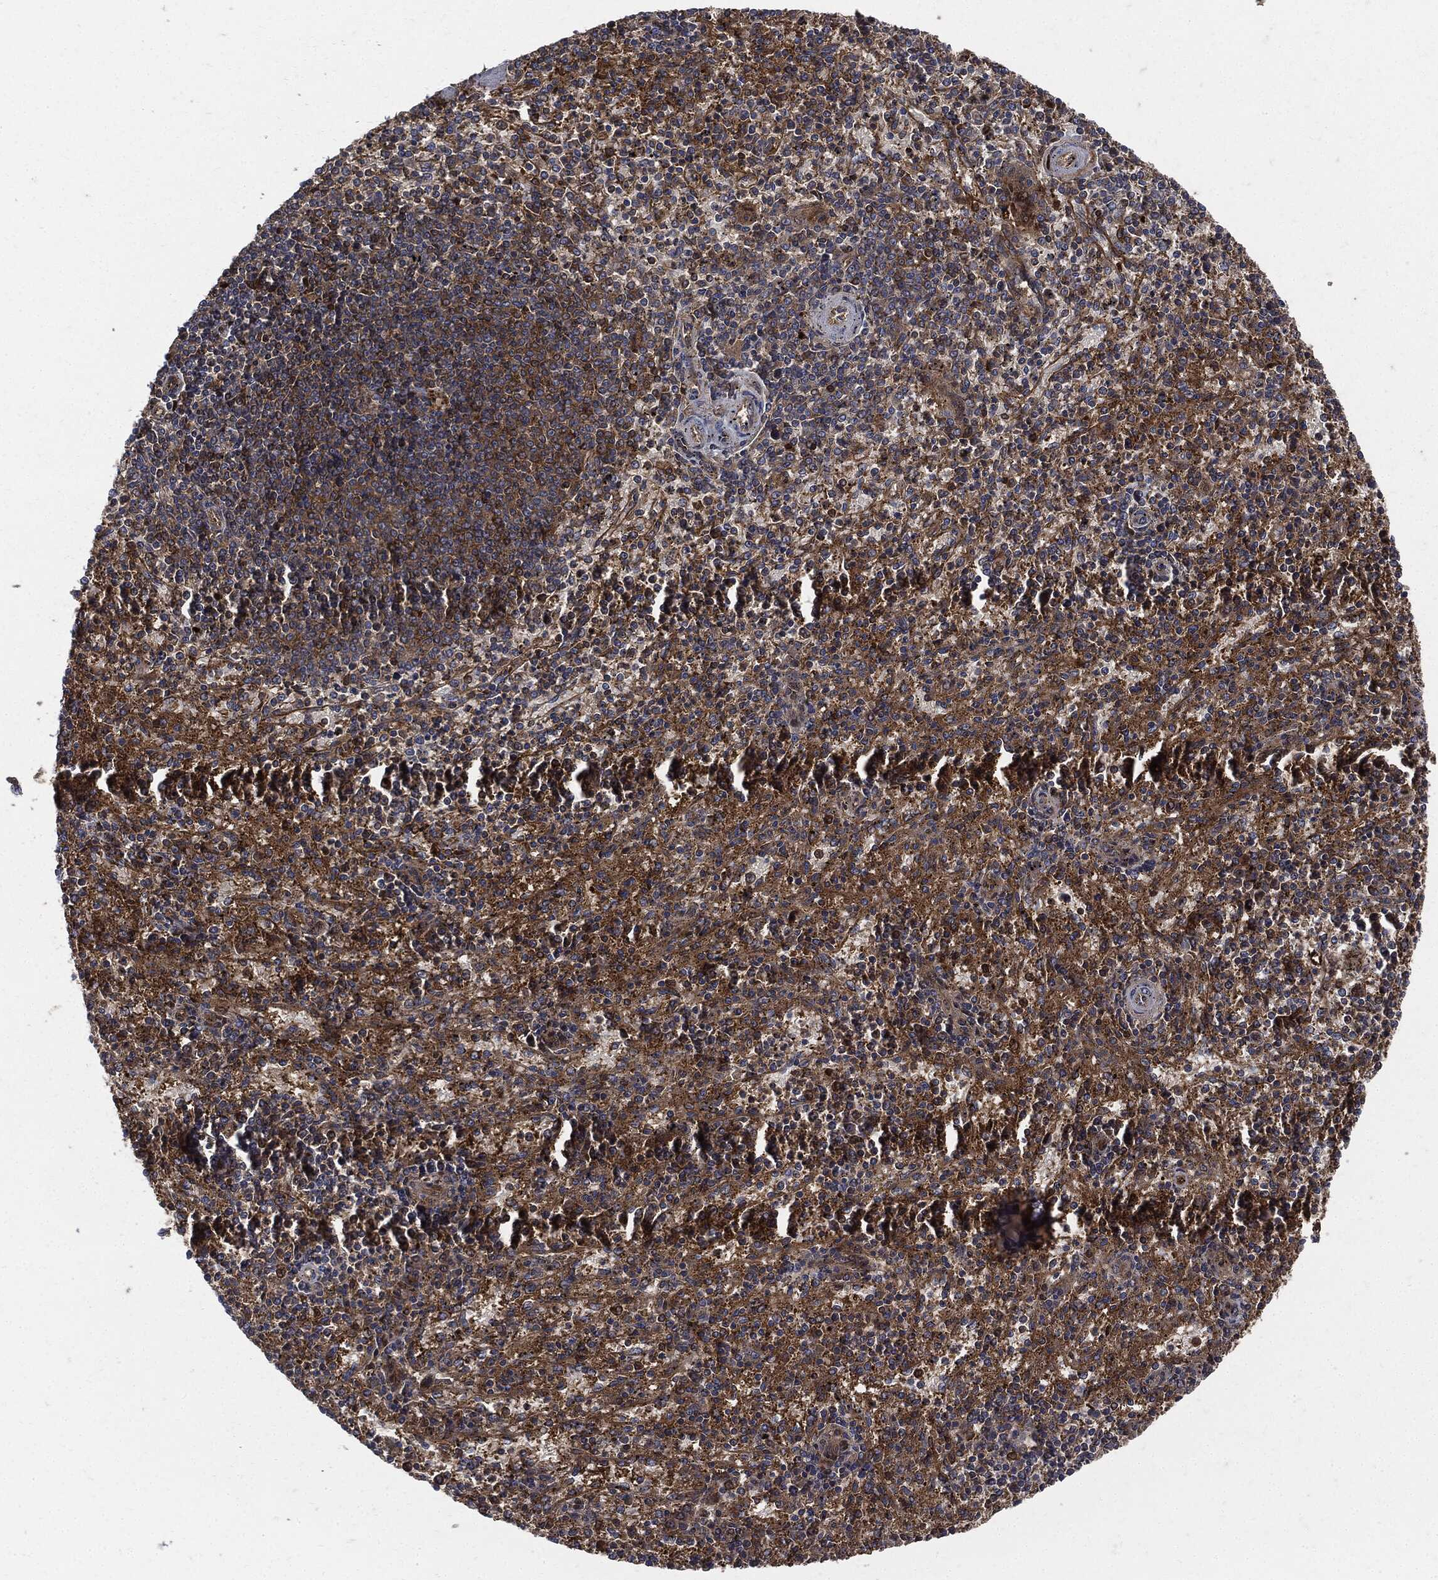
{"staining": {"intensity": "moderate", "quantity": "25%-75%", "location": "cytoplasmic/membranous"}, "tissue": "spleen", "cell_type": "Cells in red pulp", "image_type": "normal", "snomed": [{"axis": "morphology", "description": "Normal tissue, NOS"}, {"axis": "topography", "description": "Spleen"}], "caption": "A high-resolution micrograph shows immunohistochemistry (IHC) staining of unremarkable spleen, which exhibits moderate cytoplasmic/membranous expression in approximately 25%-75% of cells in red pulp.", "gene": "XPNPEP1", "patient": {"sex": "female", "age": 37}}